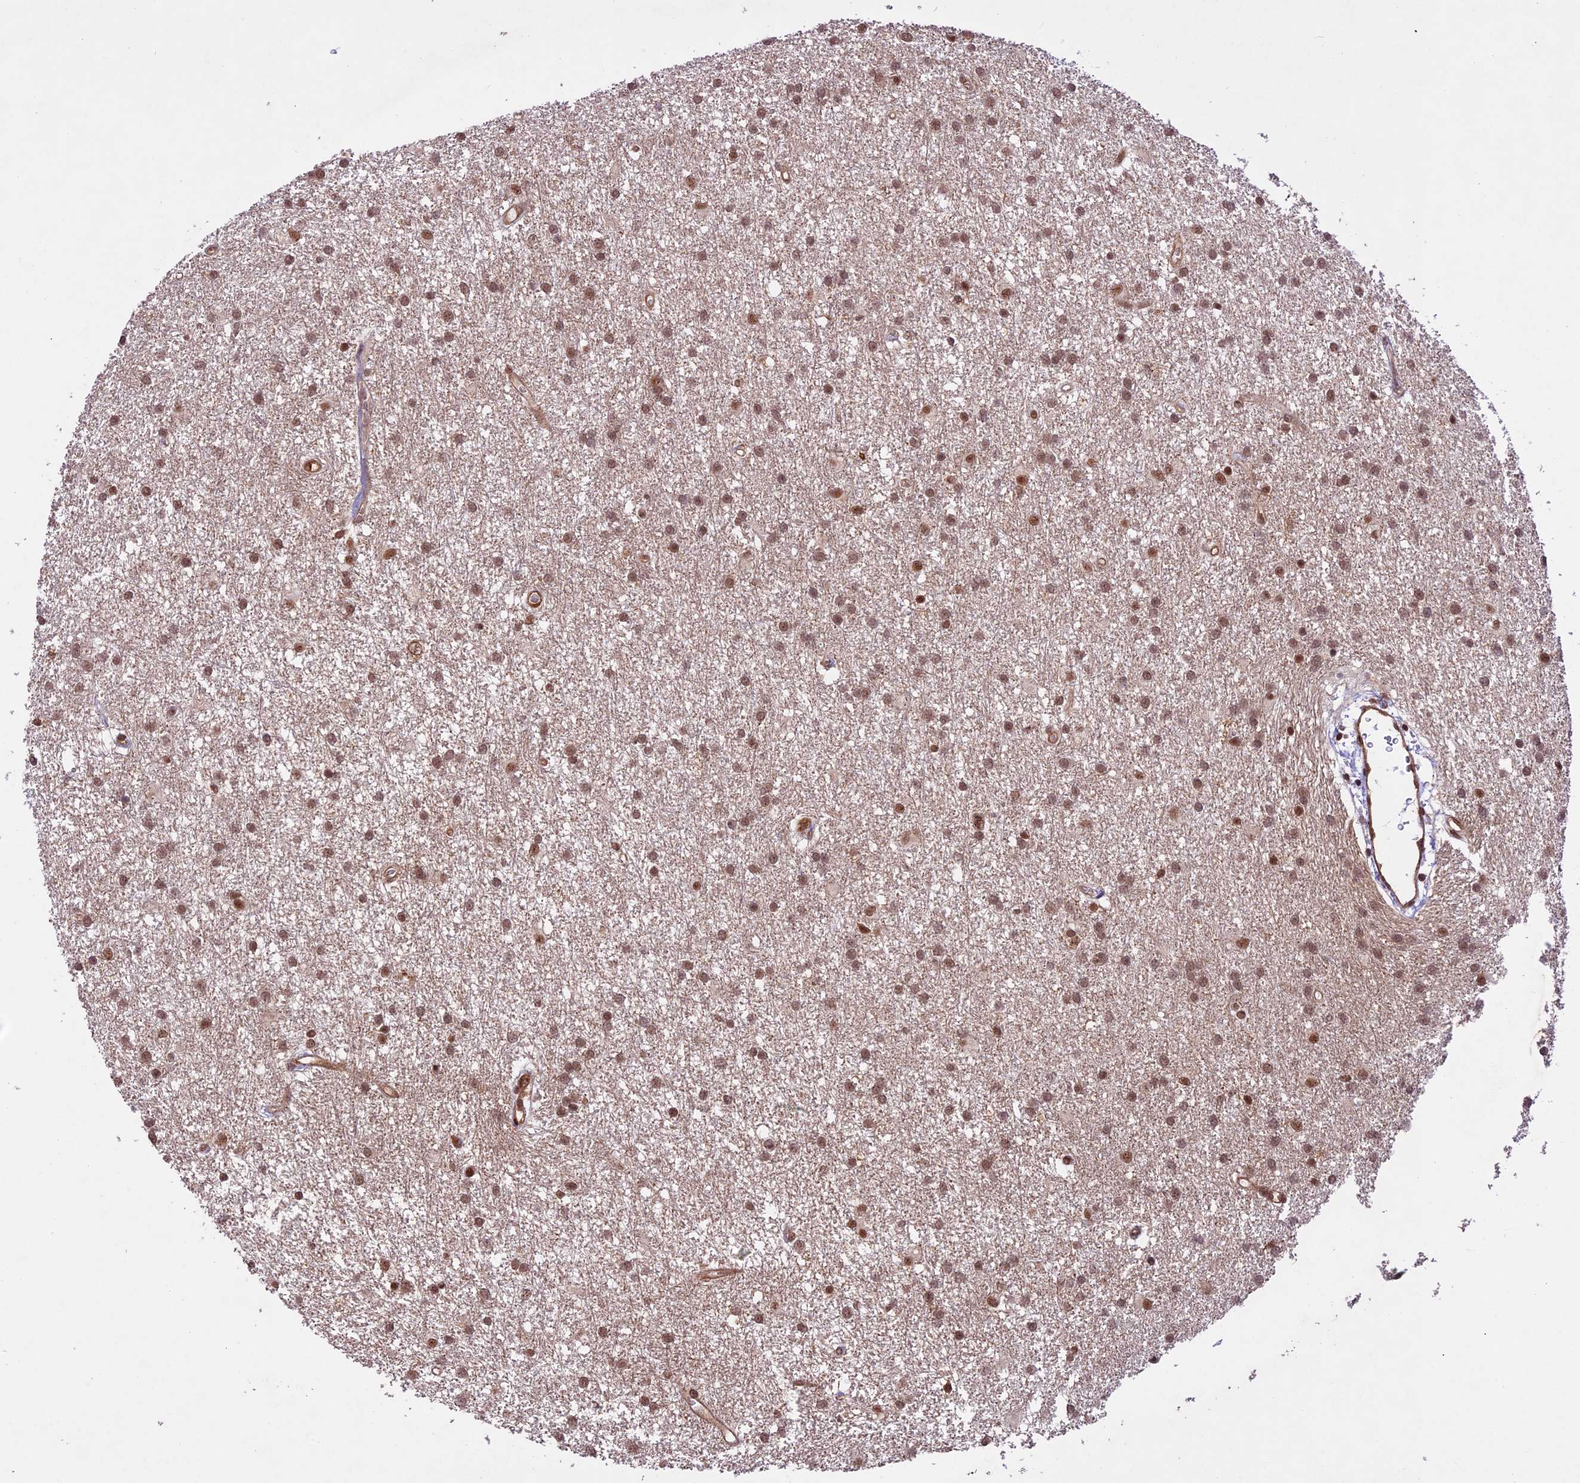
{"staining": {"intensity": "moderate", "quantity": ">75%", "location": "nuclear"}, "tissue": "glioma", "cell_type": "Tumor cells", "image_type": "cancer", "snomed": [{"axis": "morphology", "description": "Glioma, malignant, High grade"}, {"axis": "topography", "description": "Brain"}], "caption": "IHC (DAB (3,3'-diaminobenzidine)) staining of malignant glioma (high-grade) demonstrates moderate nuclear protein staining in approximately >75% of tumor cells.", "gene": "DHX38", "patient": {"sex": "male", "age": 77}}